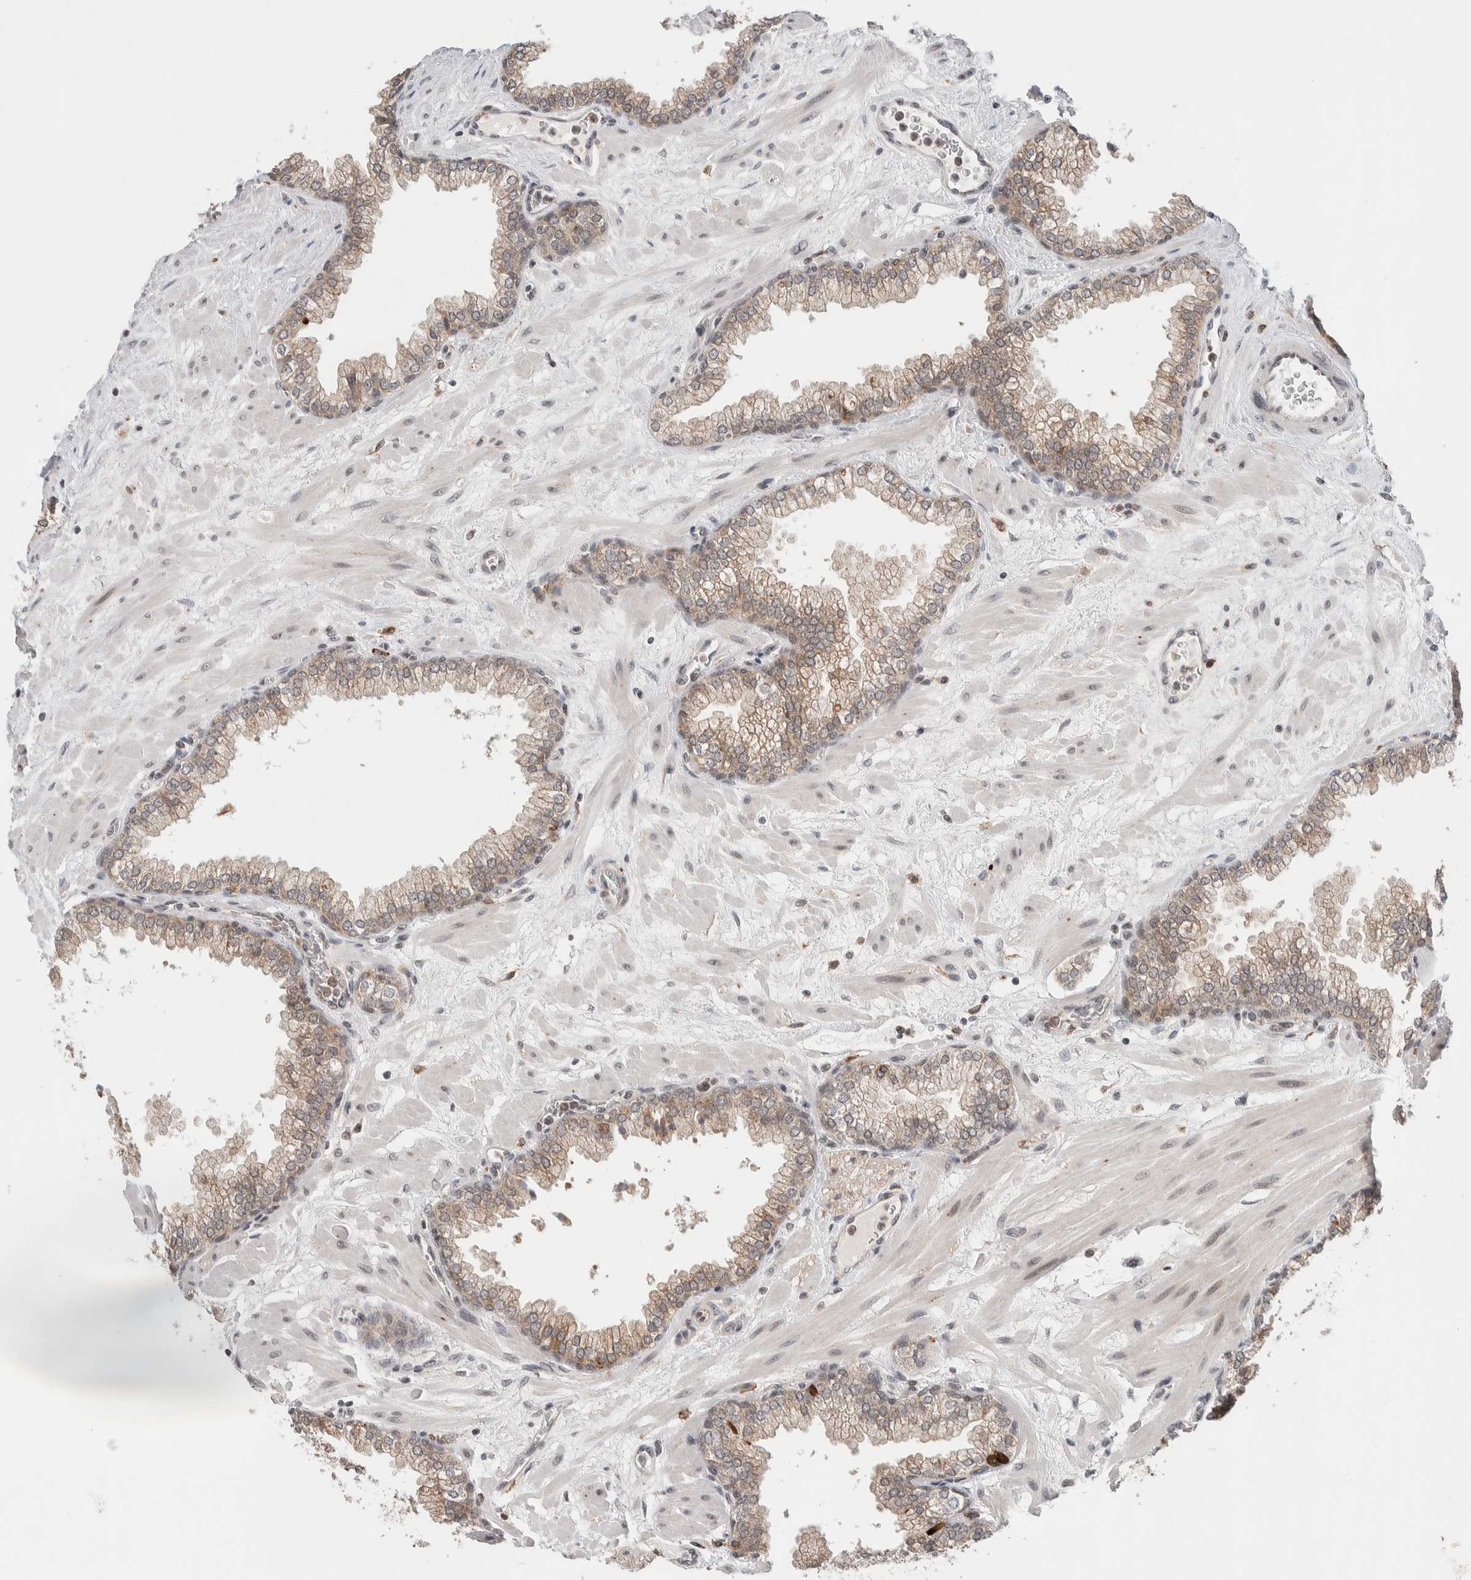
{"staining": {"intensity": "weak", "quantity": ">75%", "location": "cytoplasmic/membranous"}, "tissue": "prostate", "cell_type": "Glandular cells", "image_type": "normal", "snomed": [{"axis": "morphology", "description": "Normal tissue, NOS"}, {"axis": "morphology", "description": "Urothelial carcinoma, Low grade"}, {"axis": "topography", "description": "Urinary bladder"}, {"axis": "topography", "description": "Prostate"}], "caption": "This photomicrograph exhibits benign prostate stained with IHC to label a protein in brown. The cytoplasmic/membranous of glandular cells show weak positivity for the protein. Nuclei are counter-stained blue.", "gene": "KCNK1", "patient": {"sex": "male", "age": 60}}